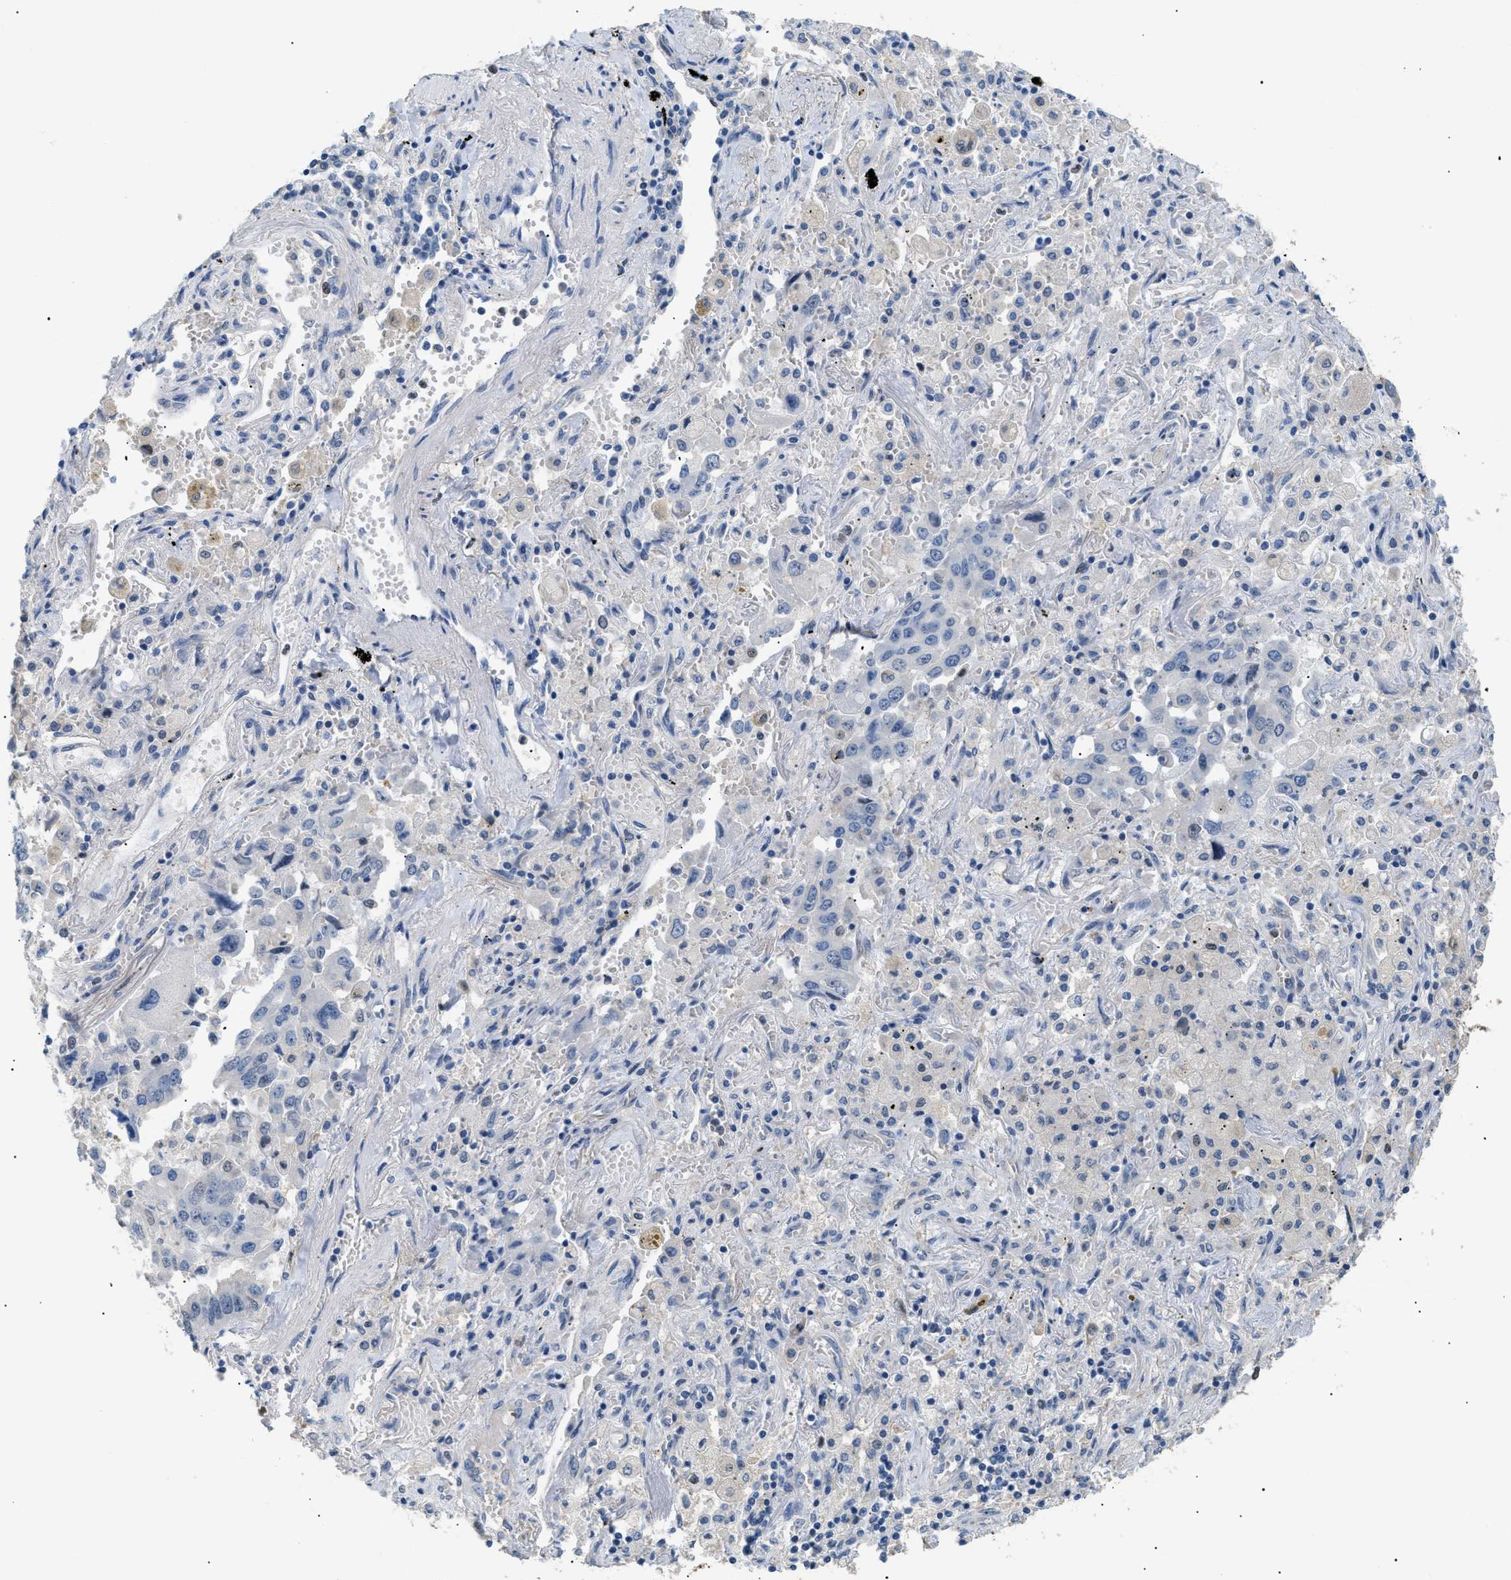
{"staining": {"intensity": "negative", "quantity": "none", "location": "none"}, "tissue": "lung cancer", "cell_type": "Tumor cells", "image_type": "cancer", "snomed": [{"axis": "morphology", "description": "Adenocarcinoma, NOS"}, {"axis": "topography", "description": "Lung"}], "caption": "There is no significant expression in tumor cells of lung cancer.", "gene": "AKR1A1", "patient": {"sex": "female", "age": 65}}